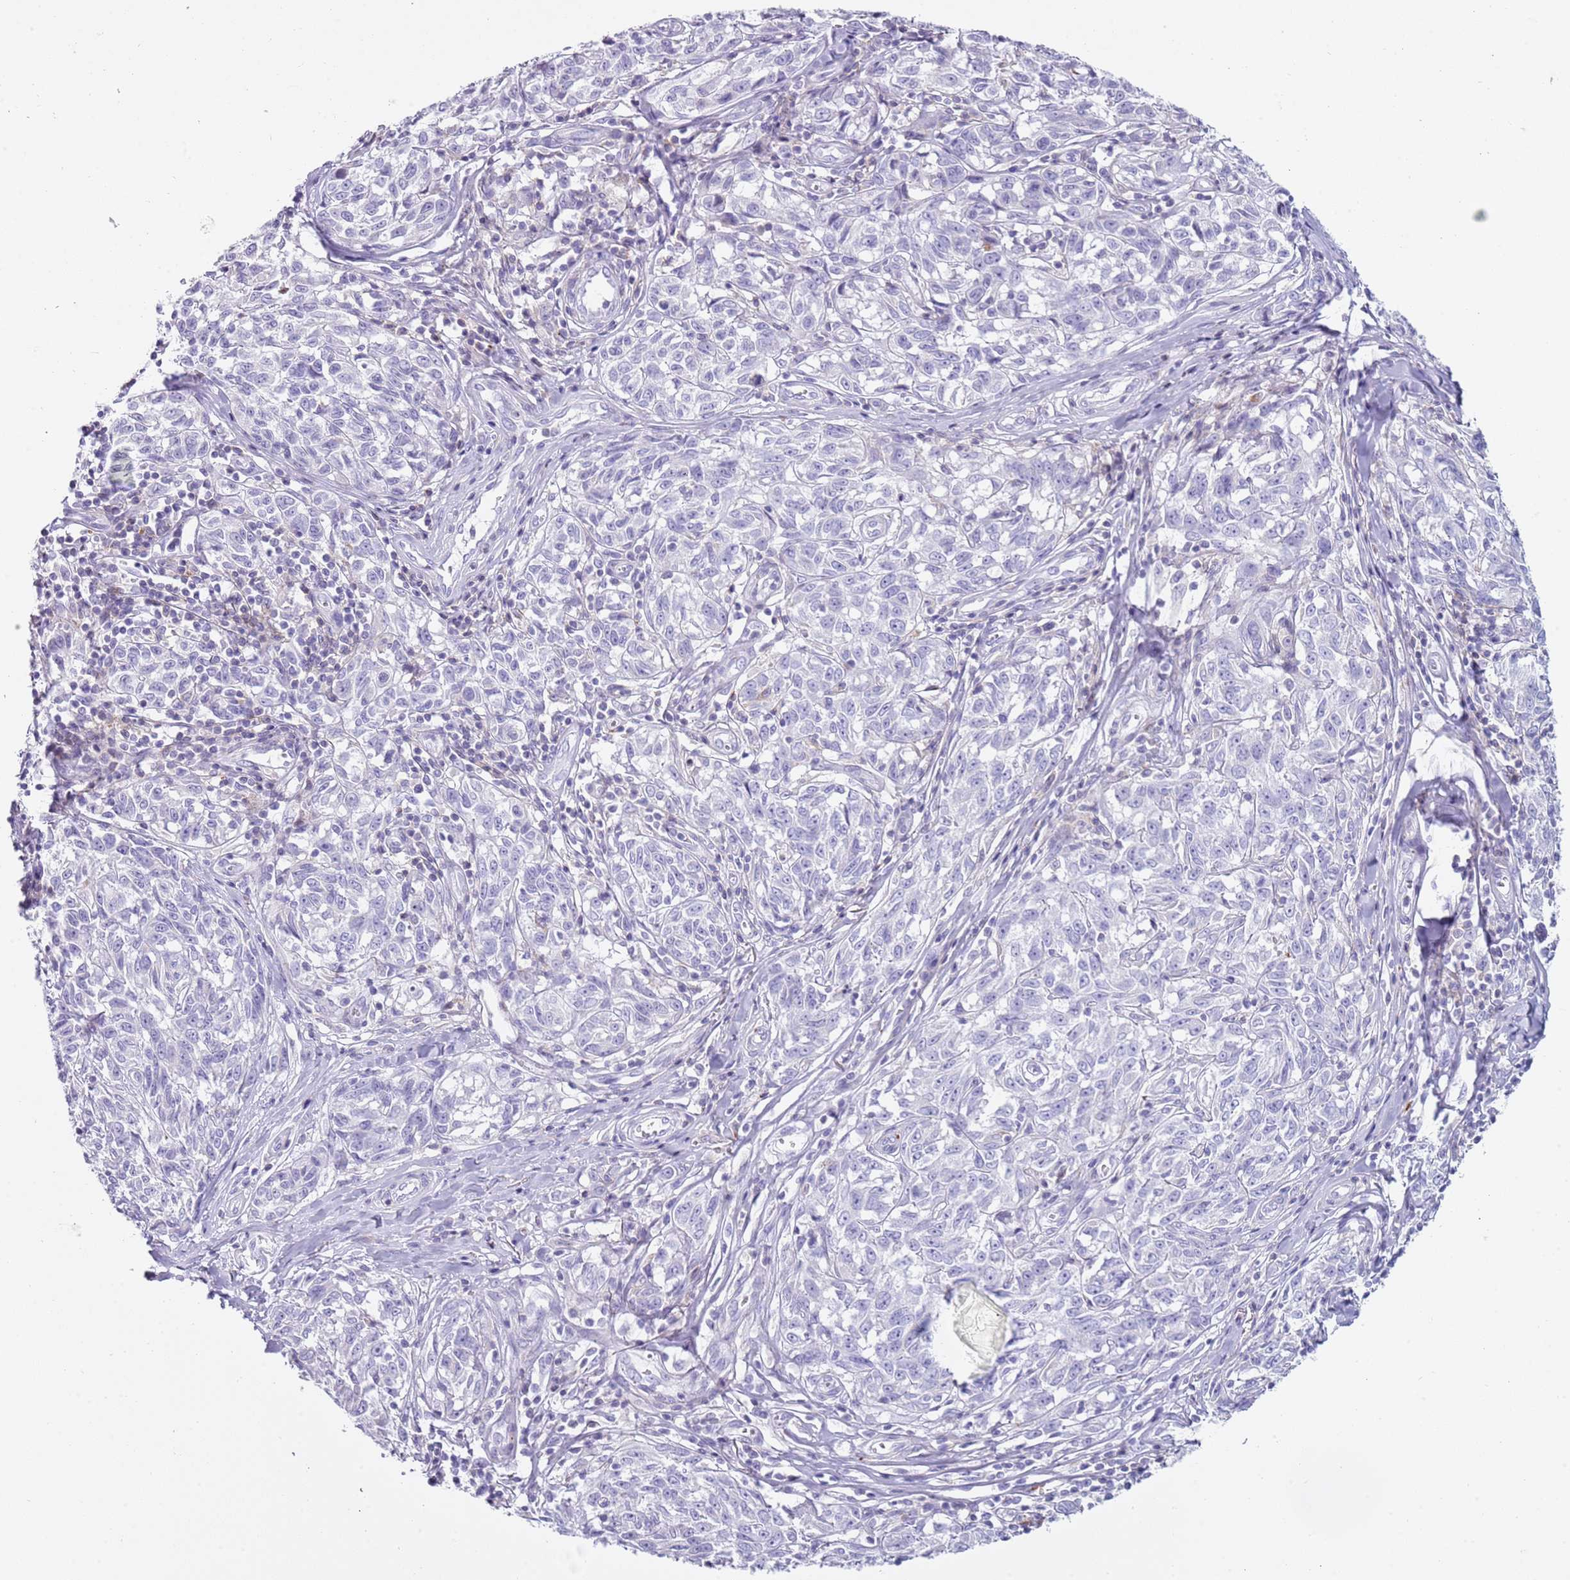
{"staining": {"intensity": "negative", "quantity": "none", "location": "none"}, "tissue": "melanoma", "cell_type": "Tumor cells", "image_type": "cancer", "snomed": [{"axis": "morphology", "description": "Normal tissue, NOS"}, {"axis": "morphology", "description": "Malignant melanoma, NOS"}, {"axis": "topography", "description": "Skin"}], "caption": "High power microscopy image of an IHC histopathology image of malignant melanoma, revealing no significant positivity in tumor cells.", "gene": "NBPF20", "patient": {"sex": "female", "age": 64}}